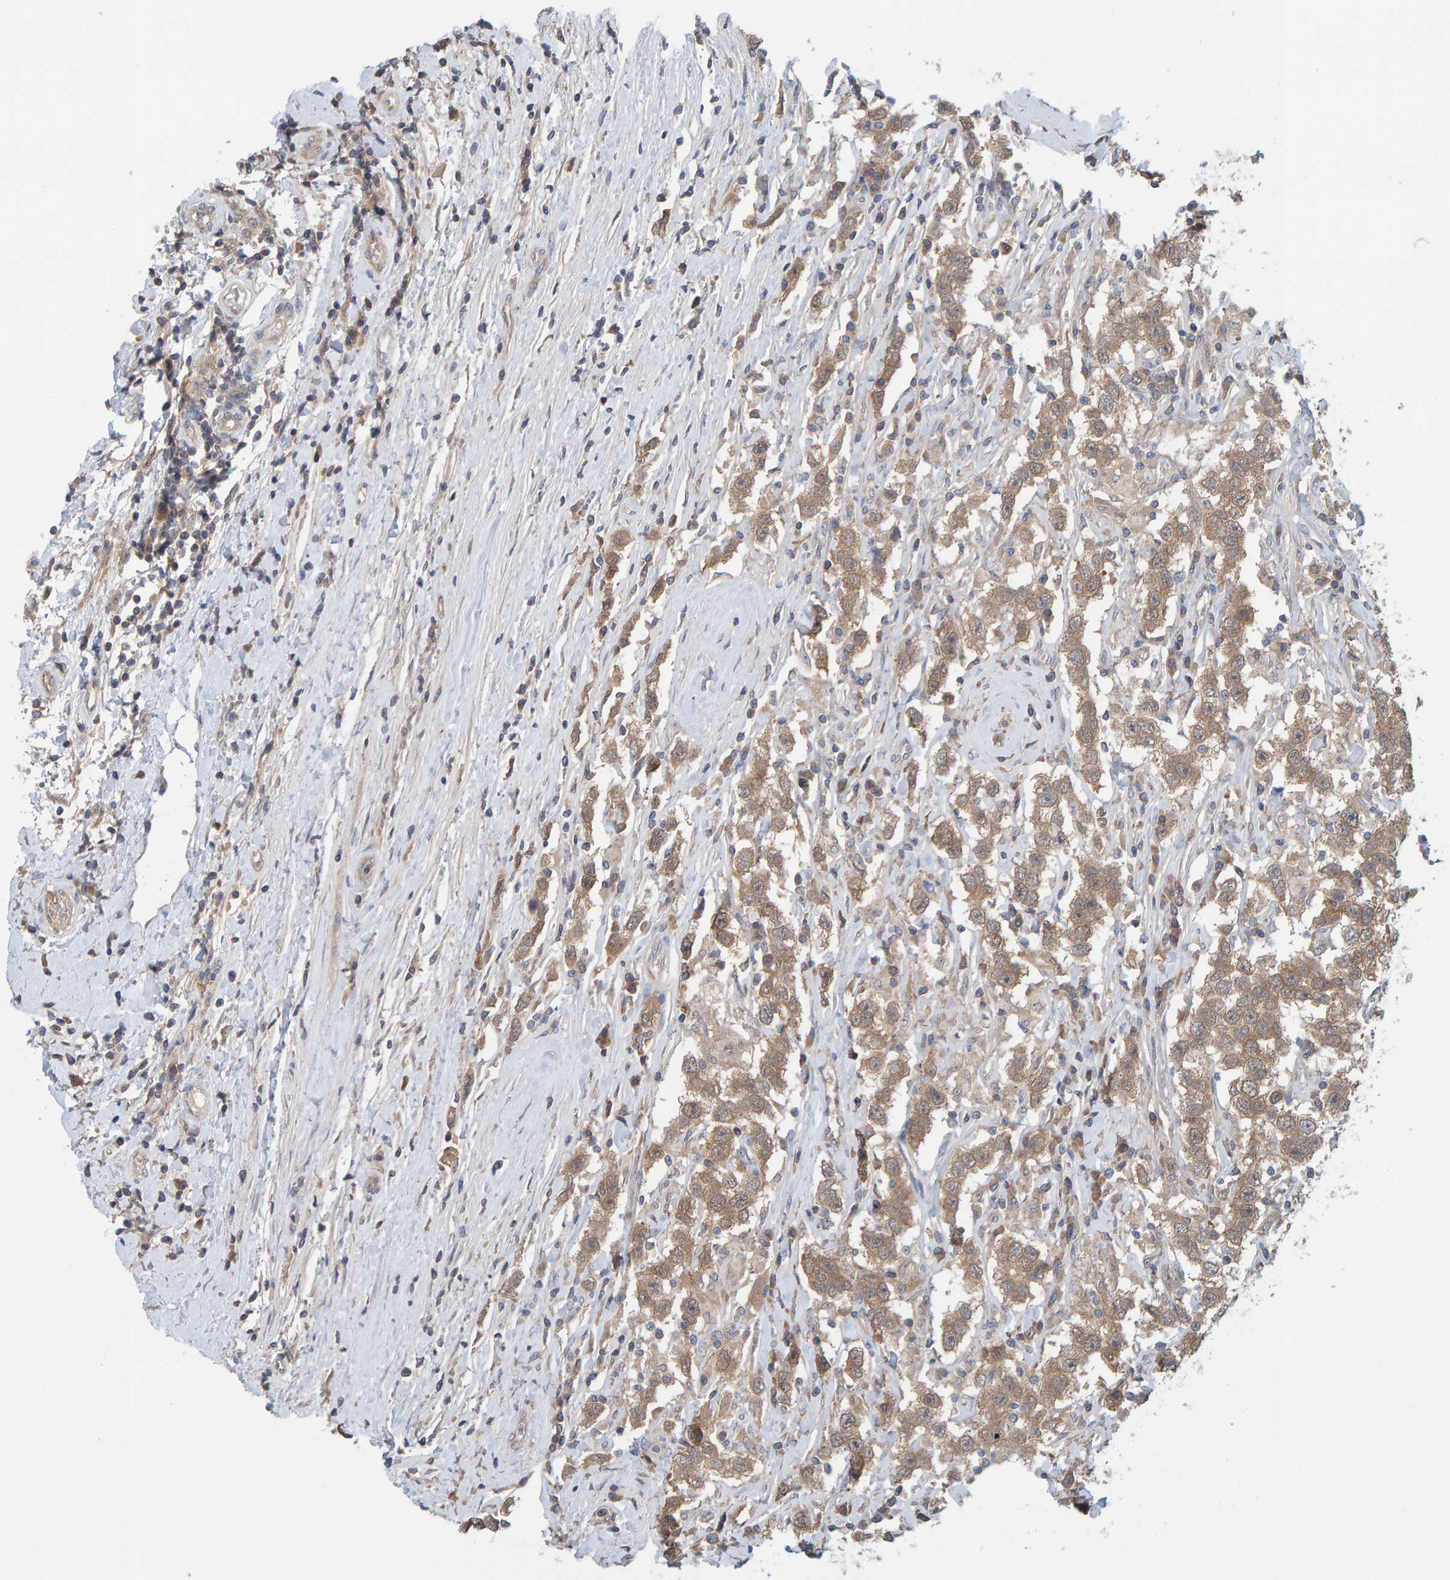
{"staining": {"intensity": "moderate", "quantity": ">75%", "location": "cytoplasmic/membranous"}, "tissue": "testis cancer", "cell_type": "Tumor cells", "image_type": "cancer", "snomed": [{"axis": "morphology", "description": "Seminoma, NOS"}, {"axis": "topography", "description": "Testis"}], "caption": "Tumor cells reveal medium levels of moderate cytoplasmic/membranous staining in approximately >75% of cells in testis cancer.", "gene": "TATDN1", "patient": {"sex": "male", "age": 41}}